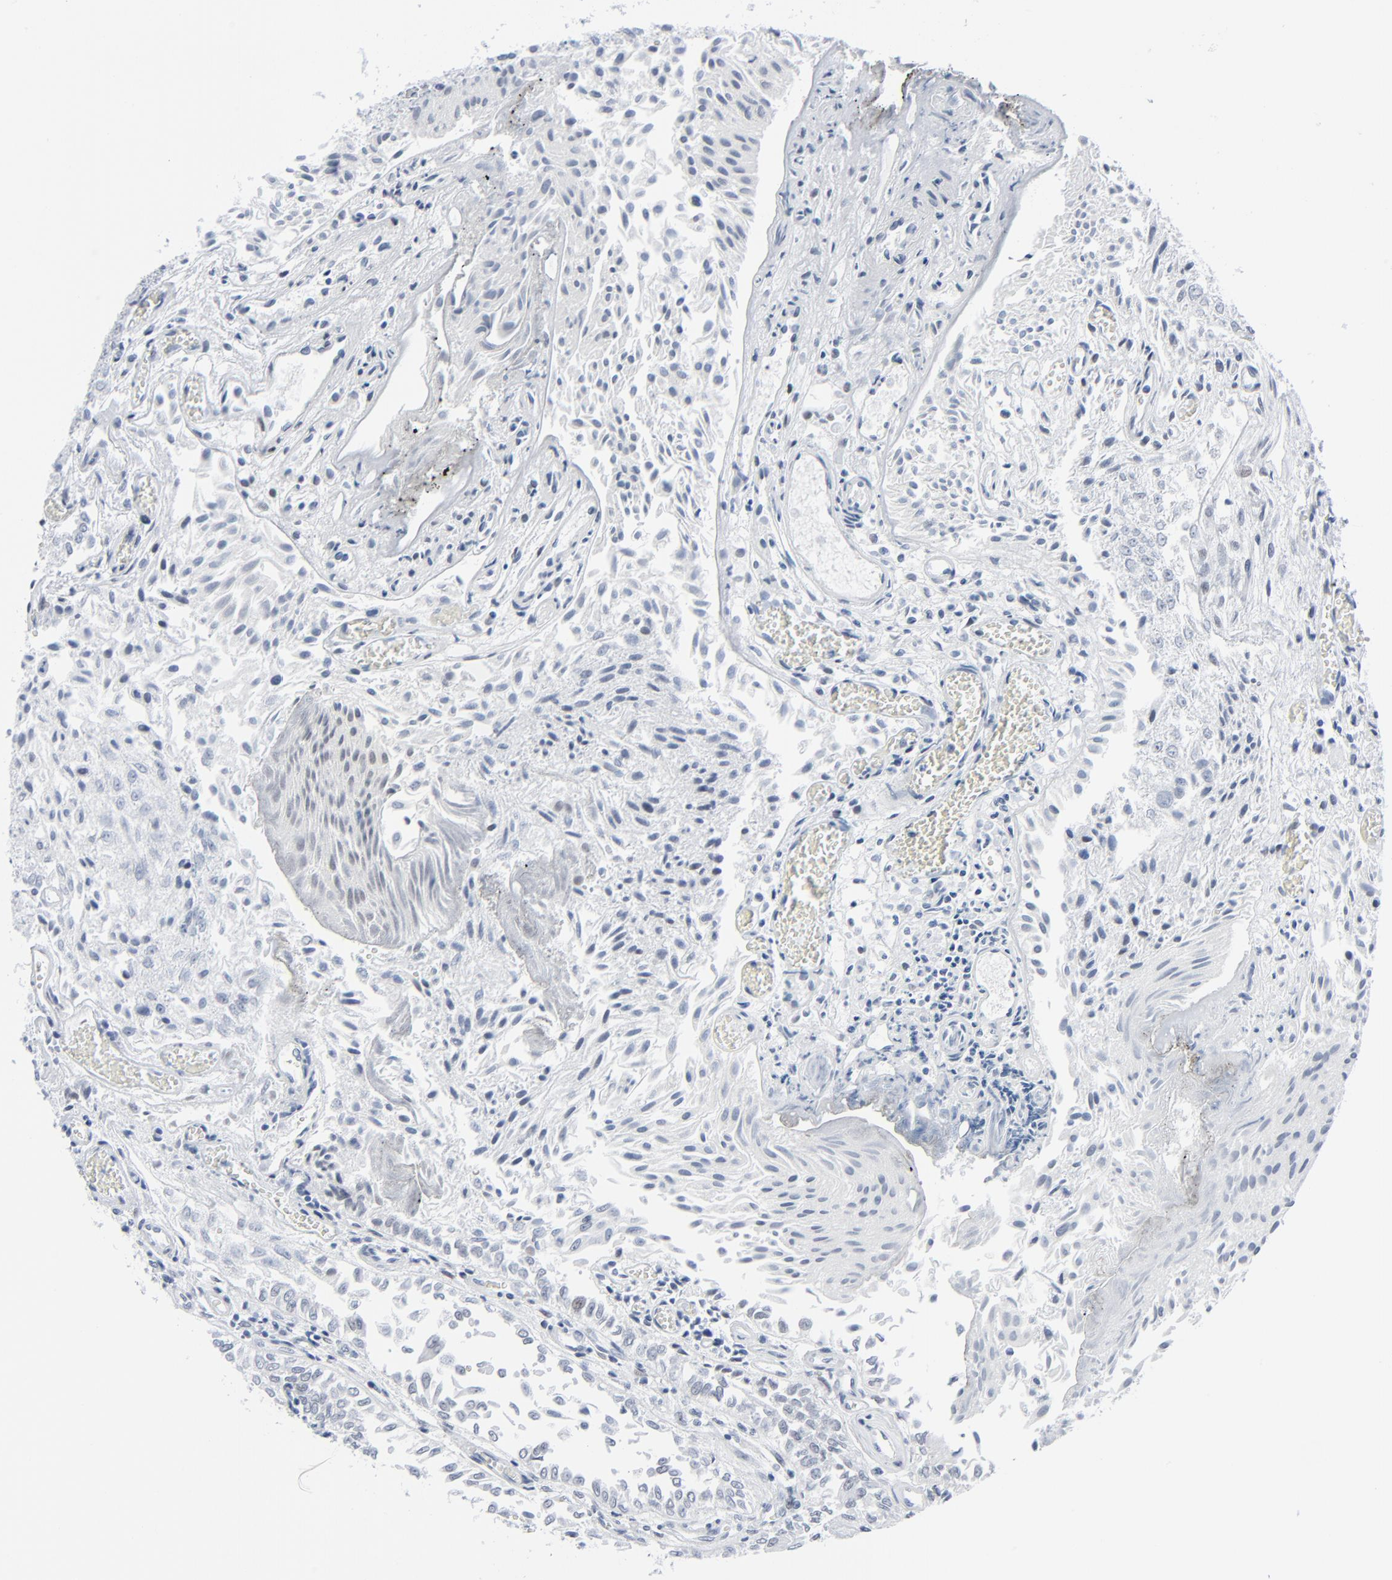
{"staining": {"intensity": "negative", "quantity": "none", "location": "none"}, "tissue": "urothelial cancer", "cell_type": "Tumor cells", "image_type": "cancer", "snomed": [{"axis": "morphology", "description": "Urothelial carcinoma, Low grade"}, {"axis": "topography", "description": "Urinary bladder"}], "caption": "The immunohistochemistry micrograph has no significant staining in tumor cells of urothelial carcinoma (low-grade) tissue.", "gene": "SIRT1", "patient": {"sex": "male", "age": 86}}